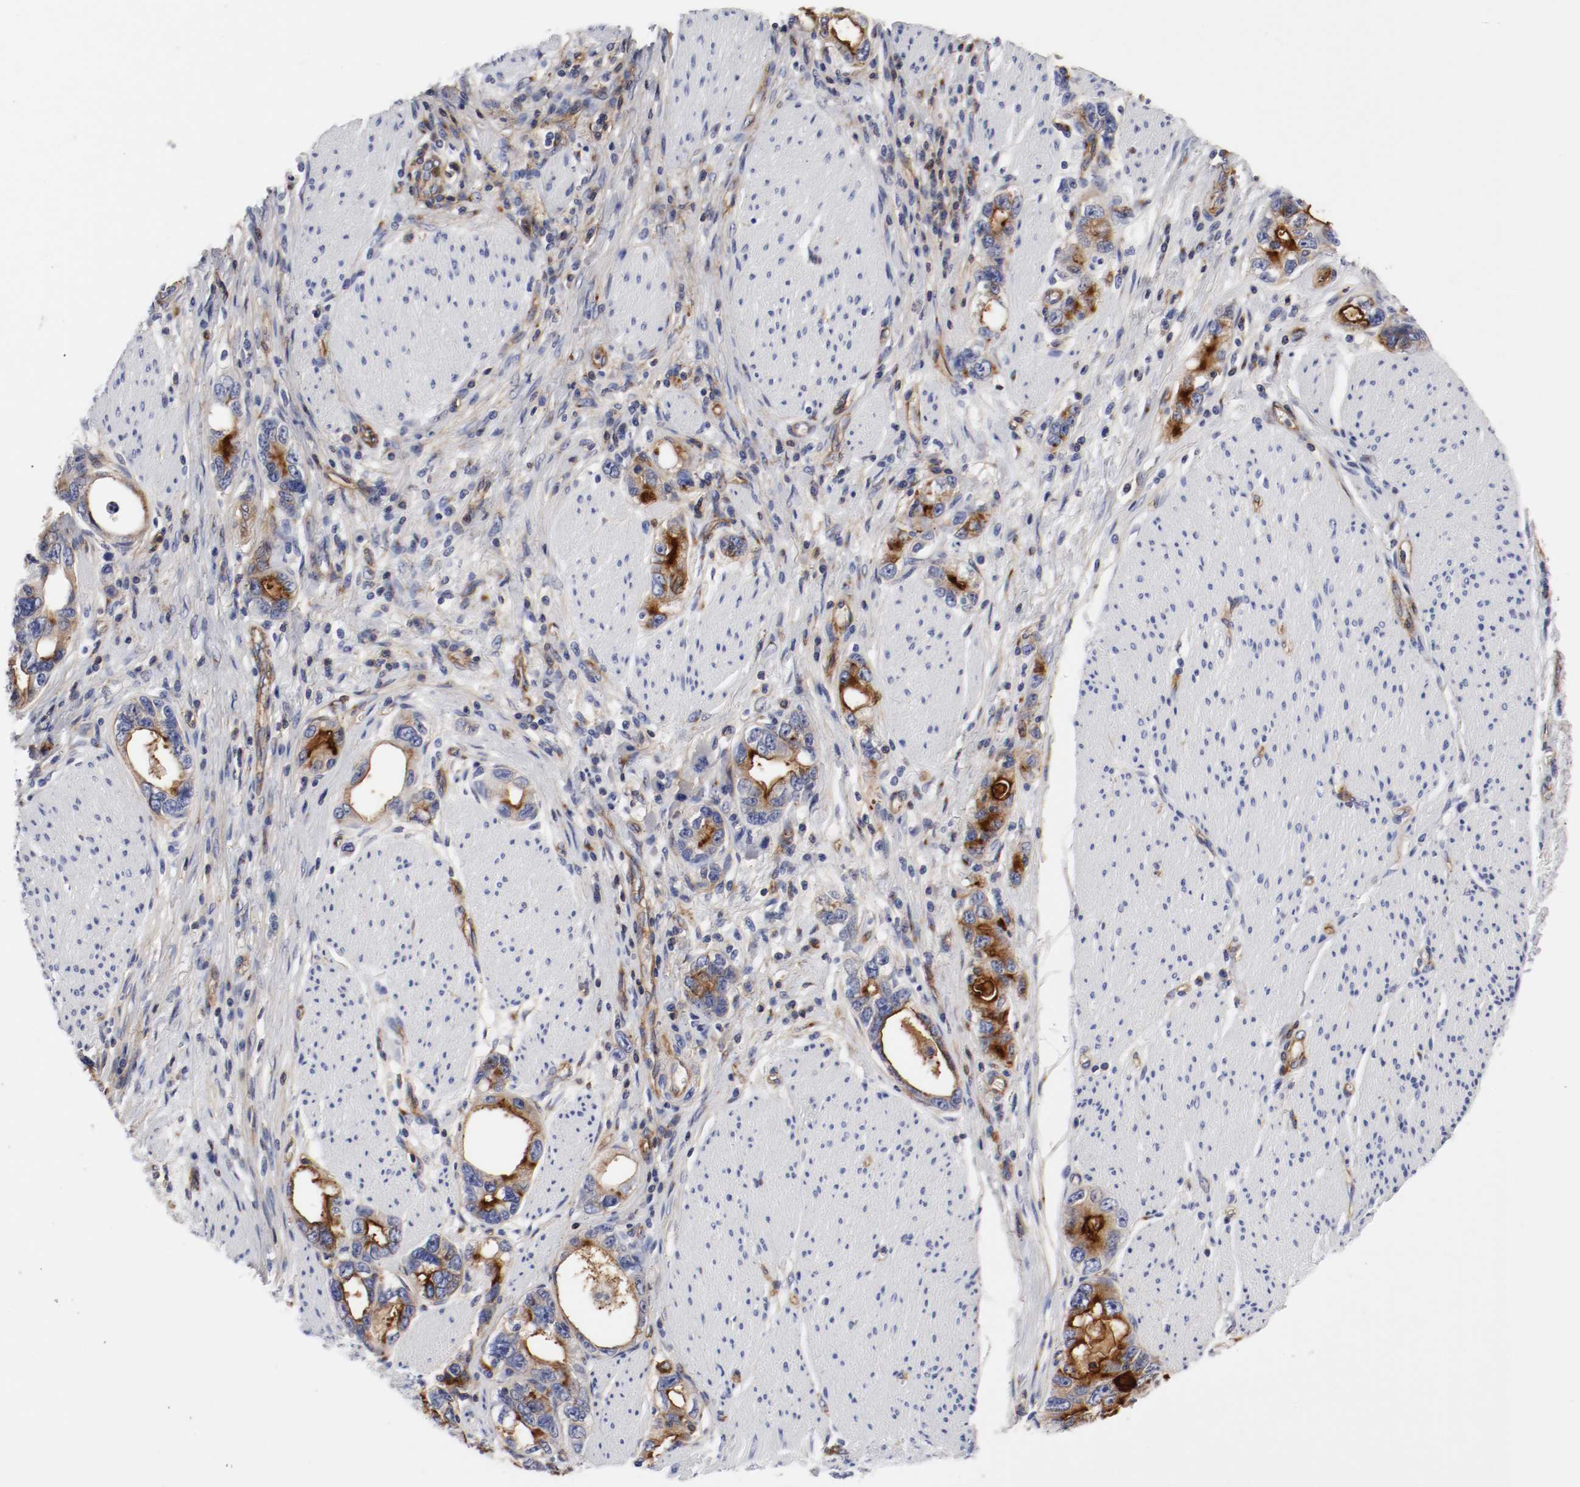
{"staining": {"intensity": "weak", "quantity": "<25%", "location": "cytoplasmic/membranous"}, "tissue": "stomach cancer", "cell_type": "Tumor cells", "image_type": "cancer", "snomed": [{"axis": "morphology", "description": "Adenocarcinoma, NOS"}, {"axis": "topography", "description": "Stomach, lower"}], "caption": "Immunohistochemistry histopathology image of human stomach adenocarcinoma stained for a protein (brown), which demonstrates no positivity in tumor cells.", "gene": "IFITM1", "patient": {"sex": "female", "age": 93}}